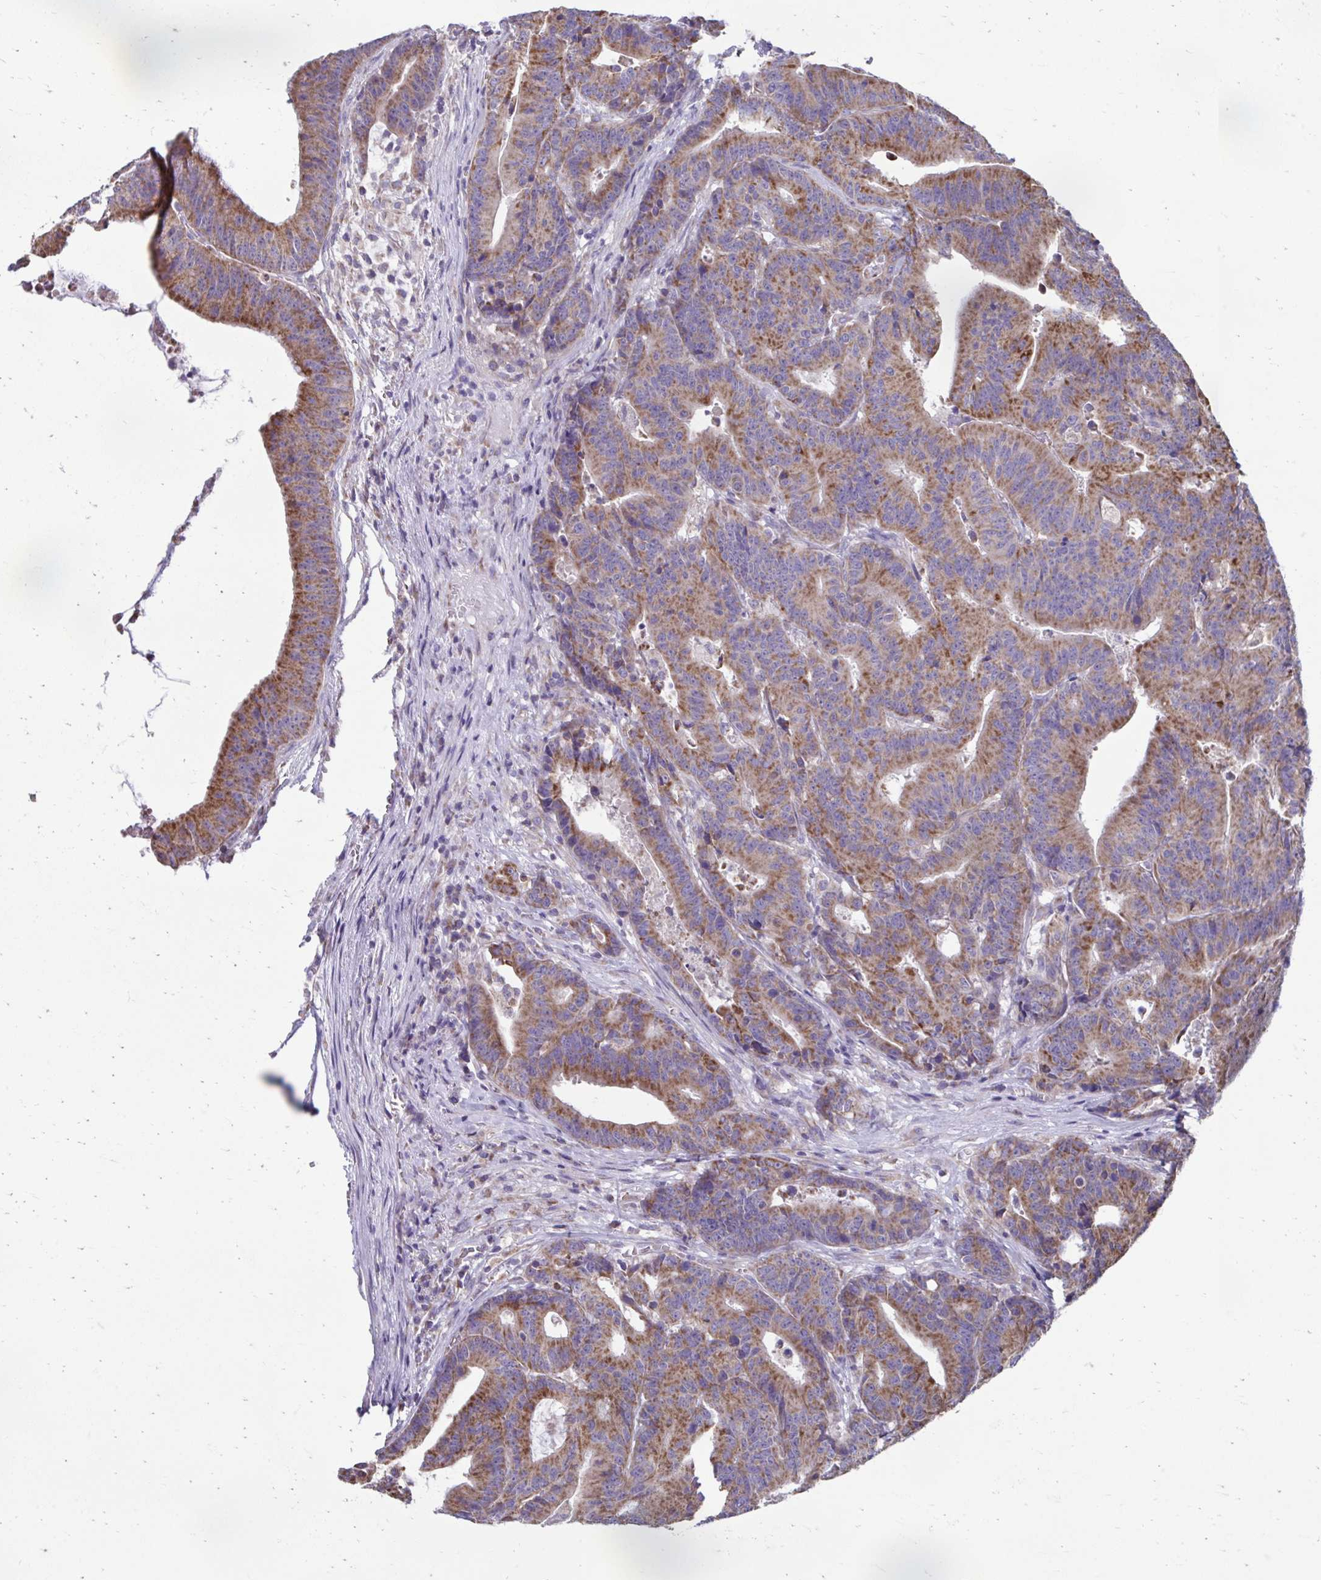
{"staining": {"intensity": "moderate", "quantity": ">75%", "location": "cytoplasmic/membranous"}, "tissue": "colorectal cancer", "cell_type": "Tumor cells", "image_type": "cancer", "snomed": [{"axis": "morphology", "description": "Adenocarcinoma, NOS"}, {"axis": "topography", "description": "Colon"}], "caption": "Colorectal cancer (adenocarcinoma) stained for a protein (brown) shows moderate cytoplasmic/membranous positive positivity in about >75% of tumor cells.", "gene": "LINGO4", "patient": {"sex": "female", "age": 78}}